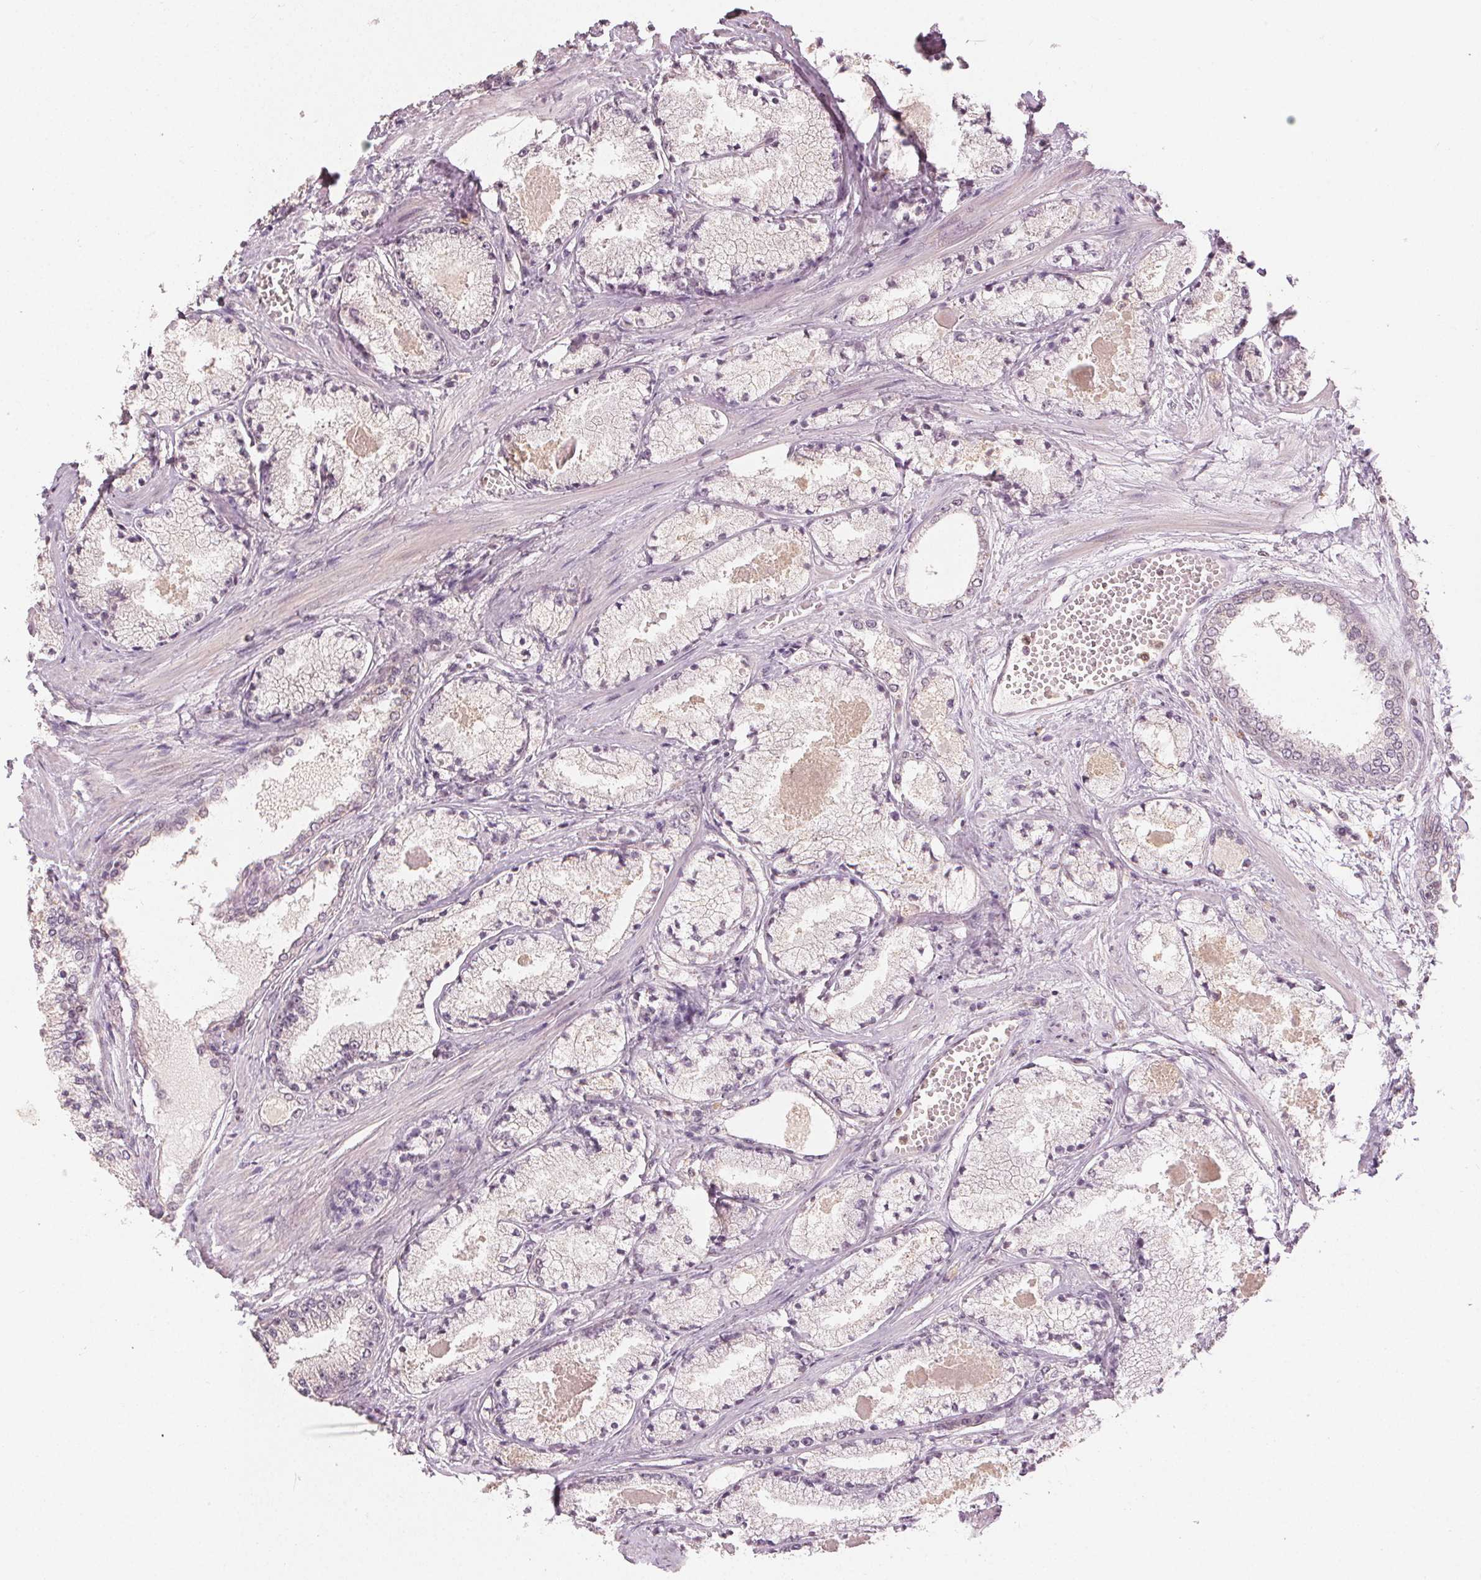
{"staining": {"intensity": "negative", "quantity": "none", "location": "none"}, "tissue": "prostate cancer", "cell_type": "Tumor cells", "image_type": "cancer", "snomed": [{"axis": "morphology", "description": "Adenocarcinoma, High grade"}, {"axis": "topography", "description": "Prostate"}], "caption": "Protein analysis of prostate high-grade adenocarcinoma reveals no significant expression in tumor cells.", "gene": "MAPK14", "patient": {"sex": "male", "age": 63}}